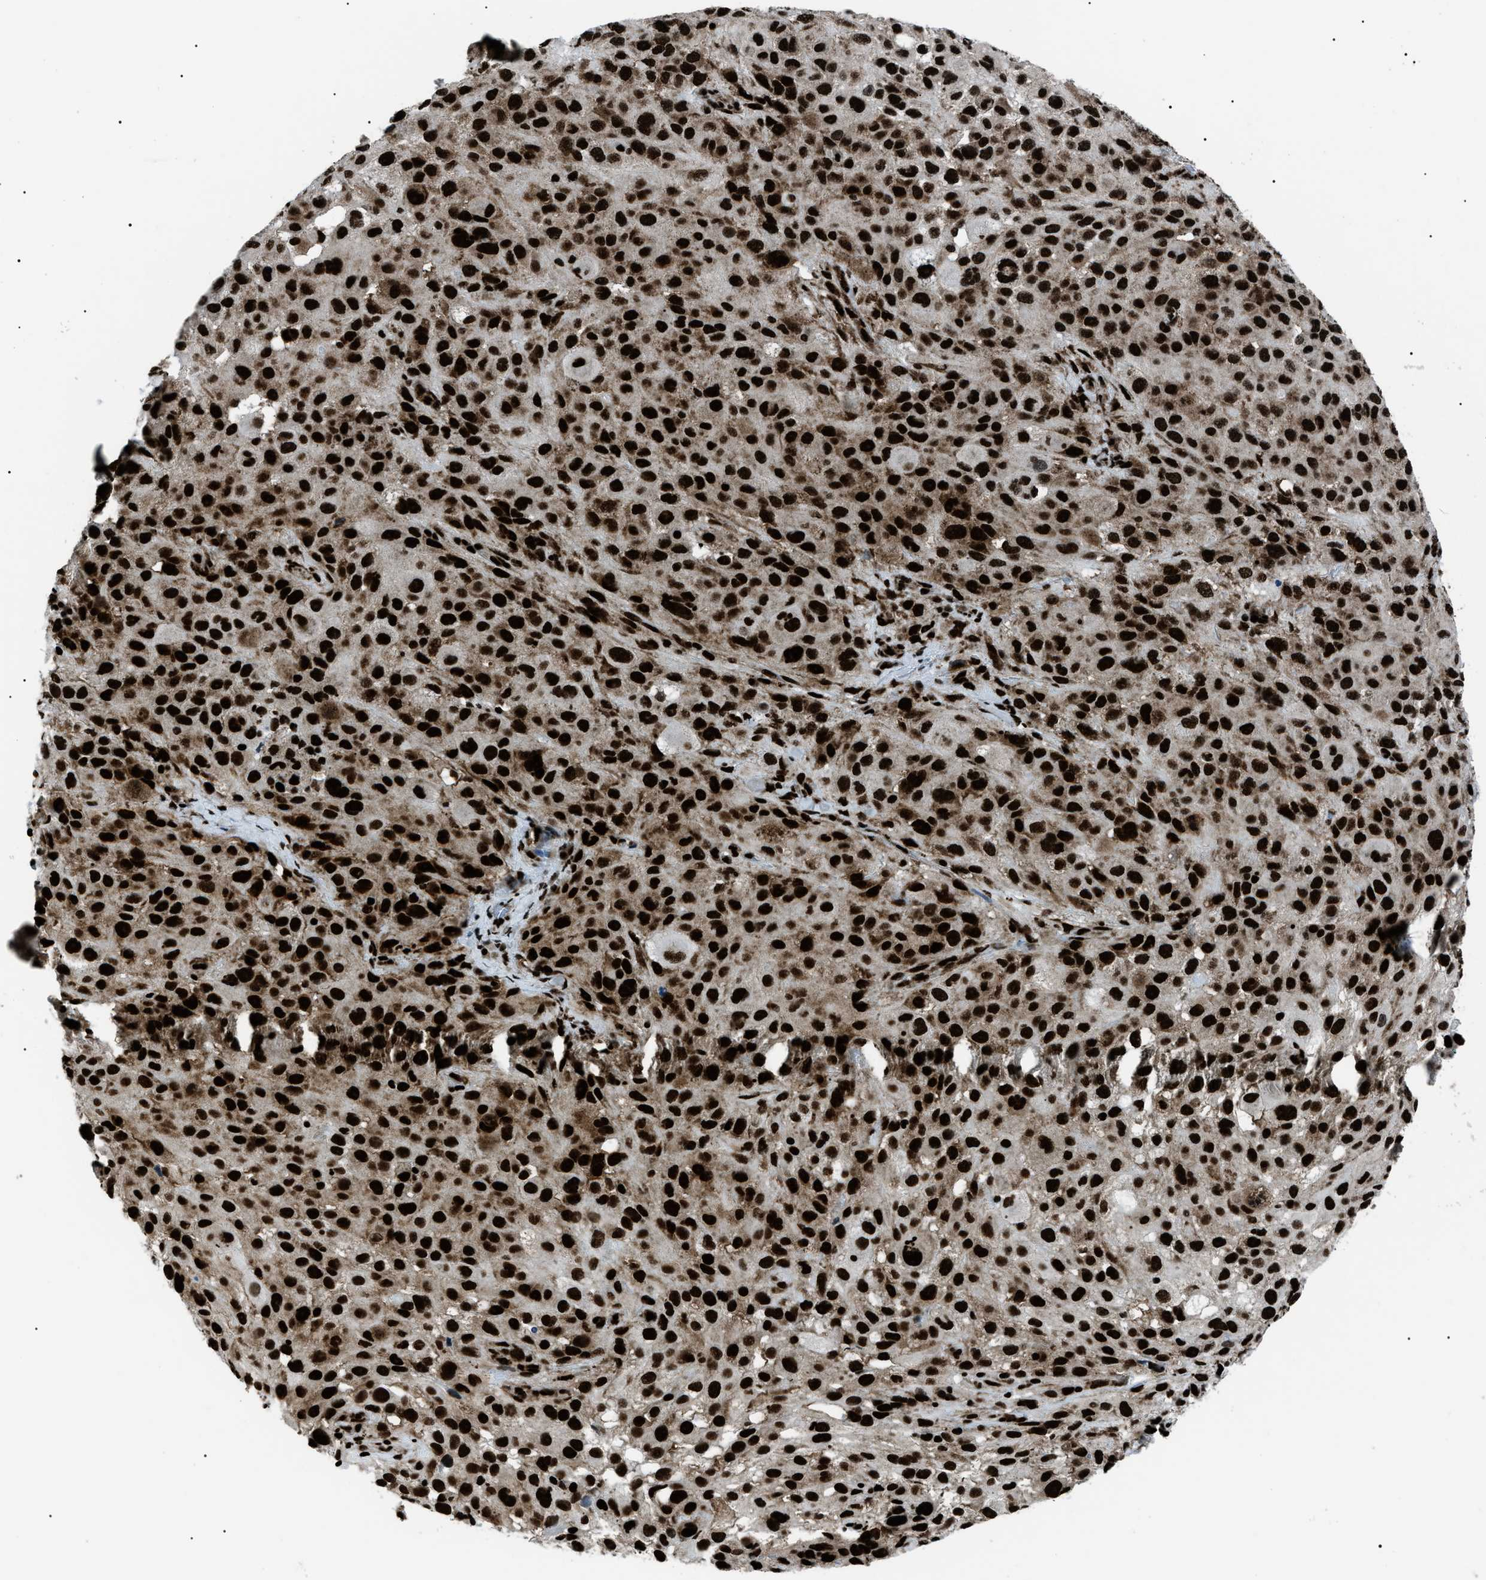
{"staining": {"intensity": "strong", "quantity": ">75%", "location": "nuclear"}, "tissue": "melanoma", "cell_type": "Tumor cells", "image_type": "cancer", "snomed": [{"axis": "morphology", "description": "Necrosis, NOS"}, {"axis": "morphology", "description": "Malignant melanoma, NOS"}, {"axis": "topography", "description": "Skin"}], "caption": "Brown immunohistochemical staining in human malignant melanoma shows strong nuclear positivity in about >75% of tumor cells. (Brightfield microscopy of DAB IHC at high magnification).", "gene": "HNRNPK", "patient": {"sex": "female", "age": 87}}